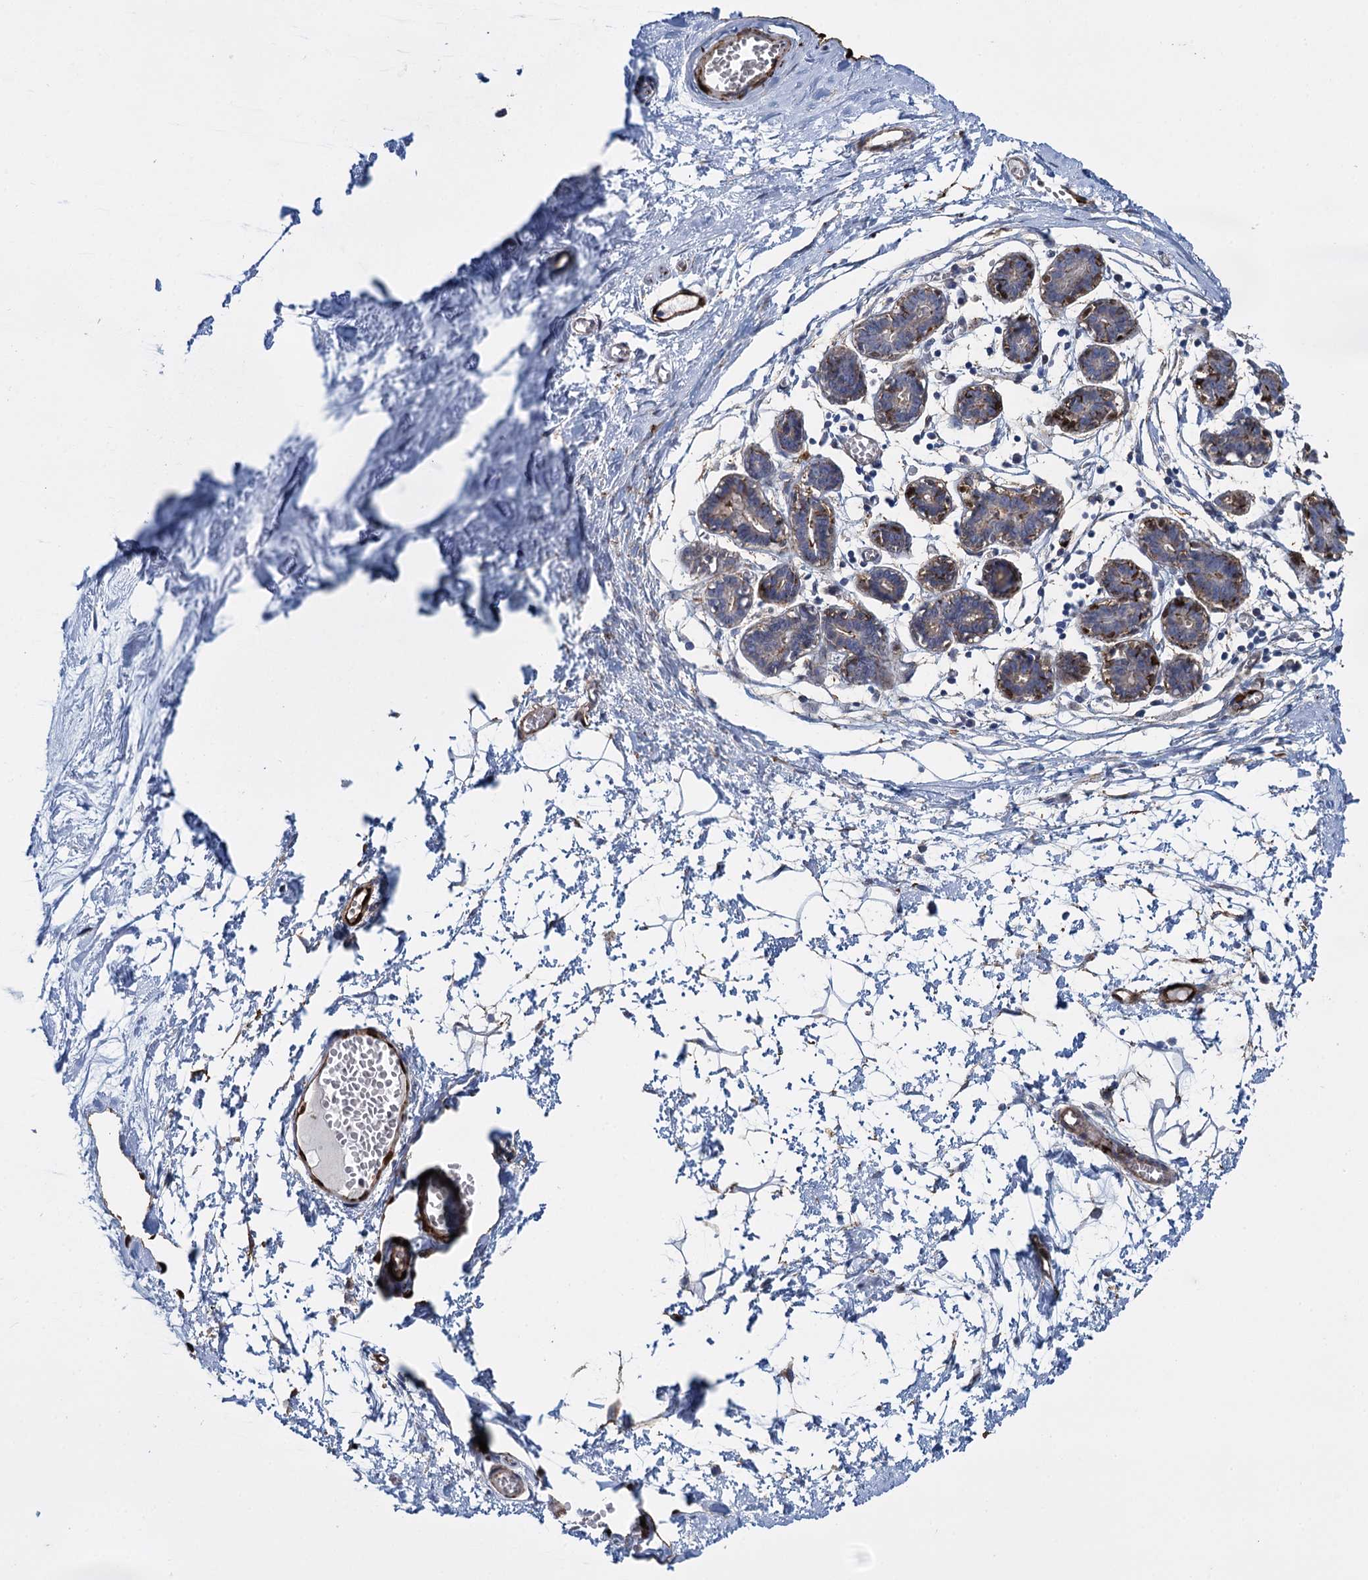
{"staining": {"intensity": "negative", "quantity": "none", "location": "none"}, "tissue": "breast", "cell_type": "Adipocytes", "image_type": "normal", "snomed": [{"axis": "morphology", "description": "Normal tissue, NOS"}, {"axis": "topography", "description": "Breast"}], "caption": "This is an IHC photomicrograph of benign human breast. There is no positivity in adipocytes.", "gene": "SNCG", "patient": {"sex": "female", "age": 27}}